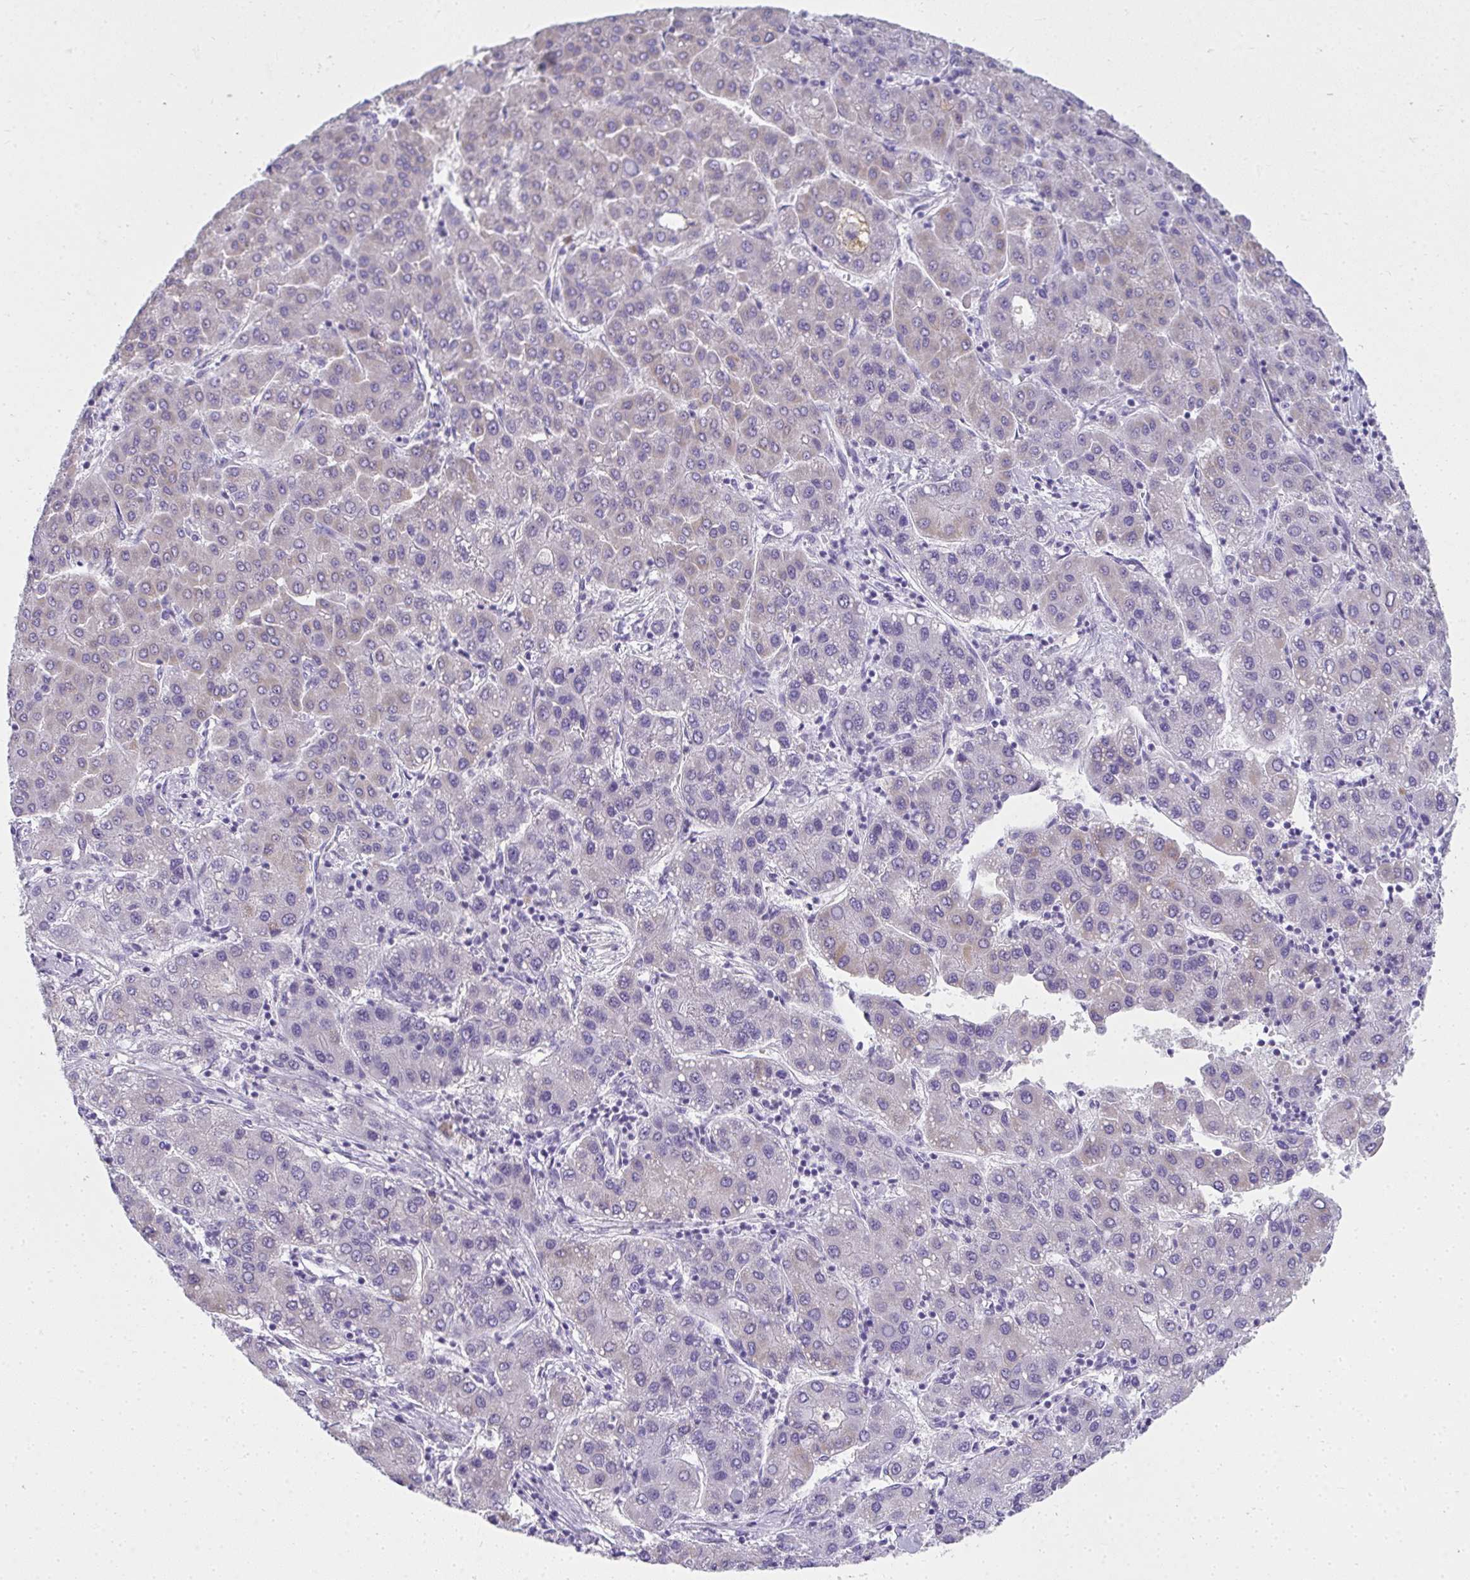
{"staining": {"intensity": "negative", "quantity": "none", "location": "none"}, "tissue": "liver cancer", "cell_type": "Tumor cells", "image_type": "cancer", "snomed": [{"axis": "morphology", "description": "Carcinoma, Hepatocellular, NOS"}, {"axis": "topography", "description": "Liver"}], "caption": "High magnification brightfield microscopy of liver cancer (hepatocellular carcinoma) stained with DAB (brown) and counterstained with hematoxylin (blue): tumor cells show no significant staining.", "gene": "ZSWIM3", "patient": {"sex": "male", "age": 65}}